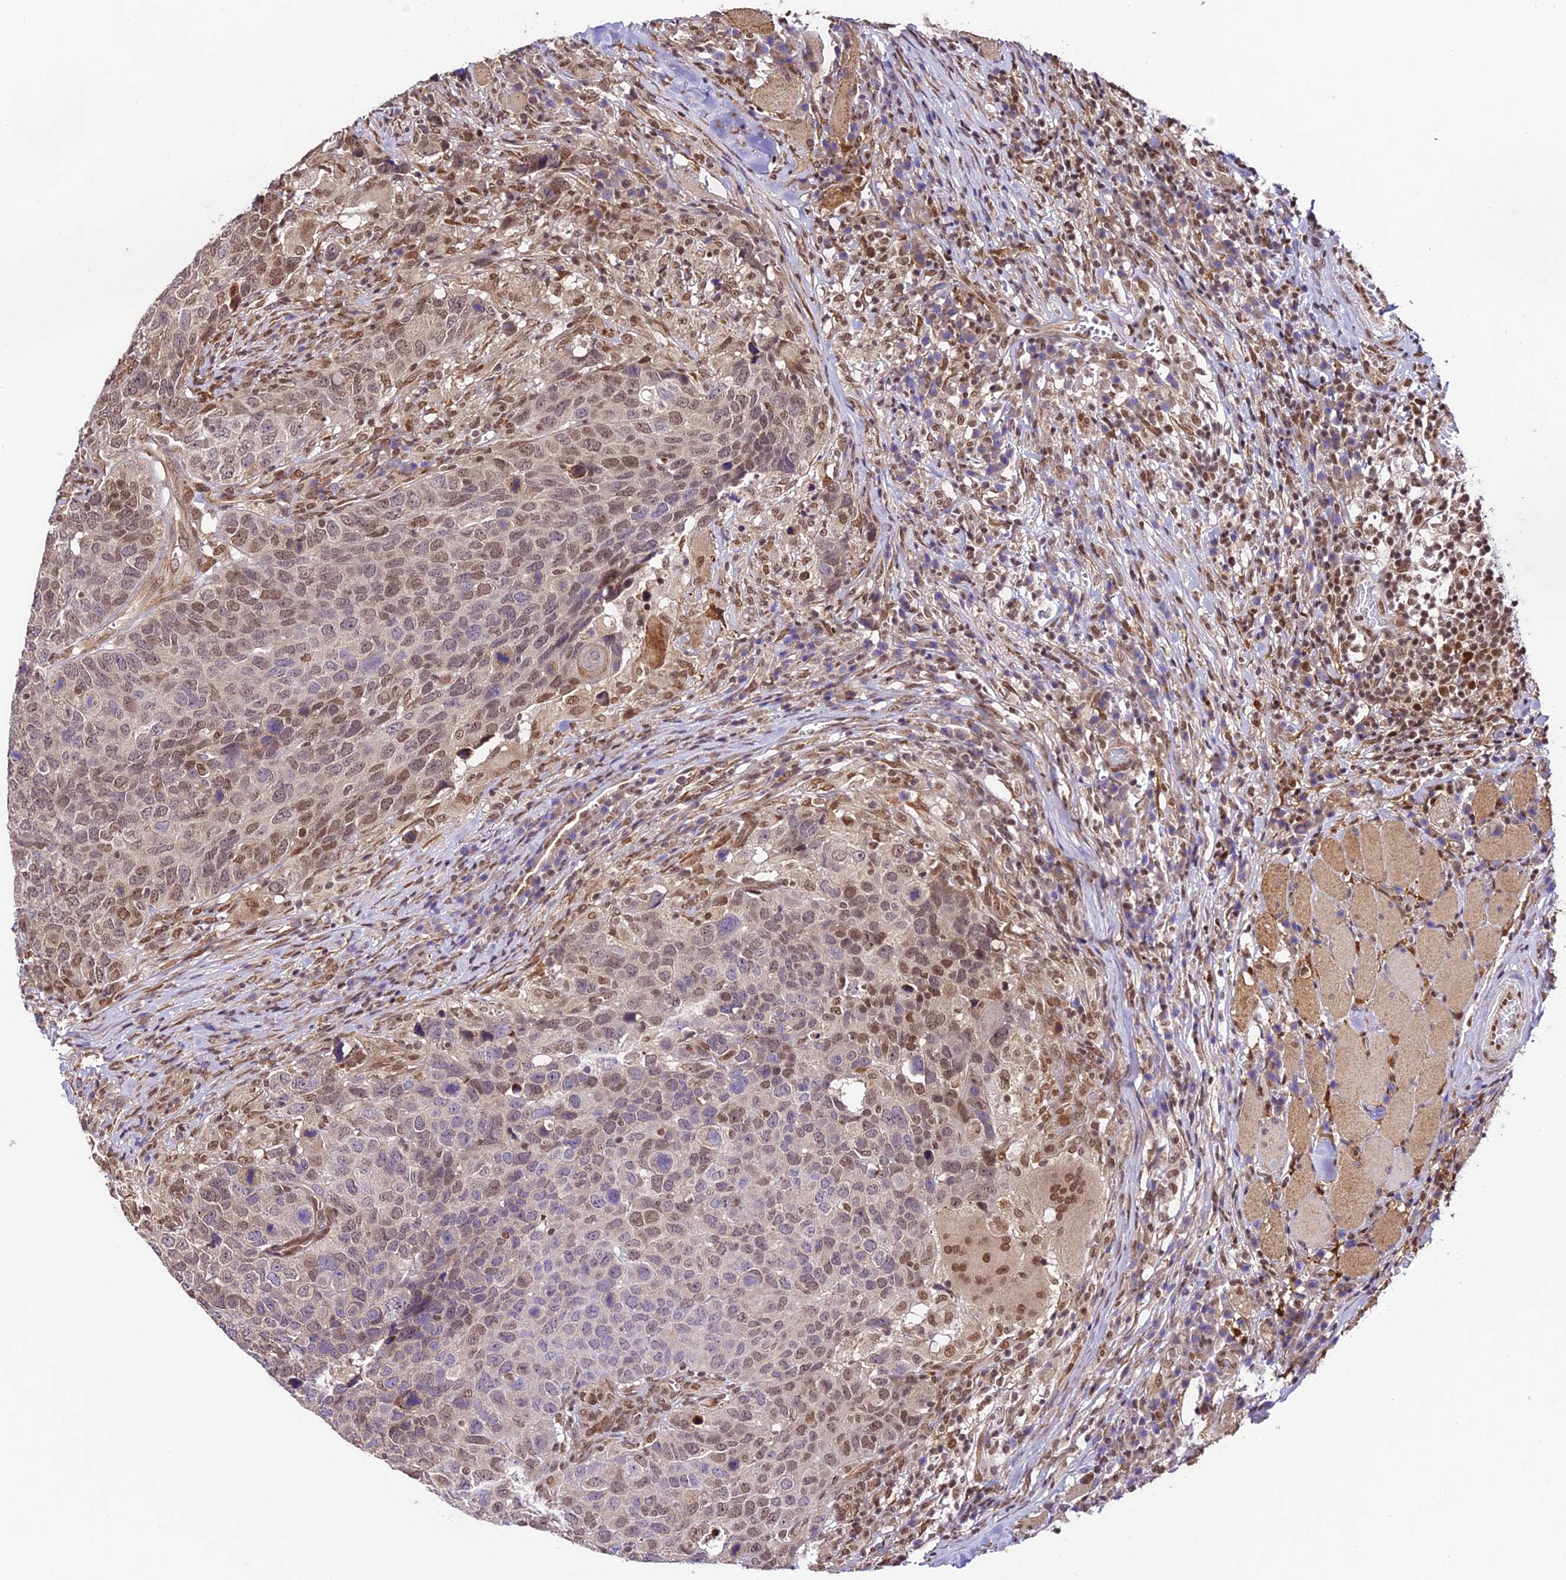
{"staining": {"intensity": "weak", "quantity": "25%-75%", "location": "nuclear"}, "tissue": "head and neck cancer", "cell_type": "Tumor cells", "image_type": "cancer", "snomed": [{"axis": "morphology", "description": "Squamous cell carcinoma, NOS"}, {"axis": "topography", "description": "Head-Neck"}], "caption": "Immunohistochemistry (IHC) of head and neck cancer (squamous cell carcinoma) exhibits low levels of weak nuclear staining in approximately 25%-75% of tumor cells.", "gene": "TRIM22", "patient": {"sex": "male", "age": 66}}